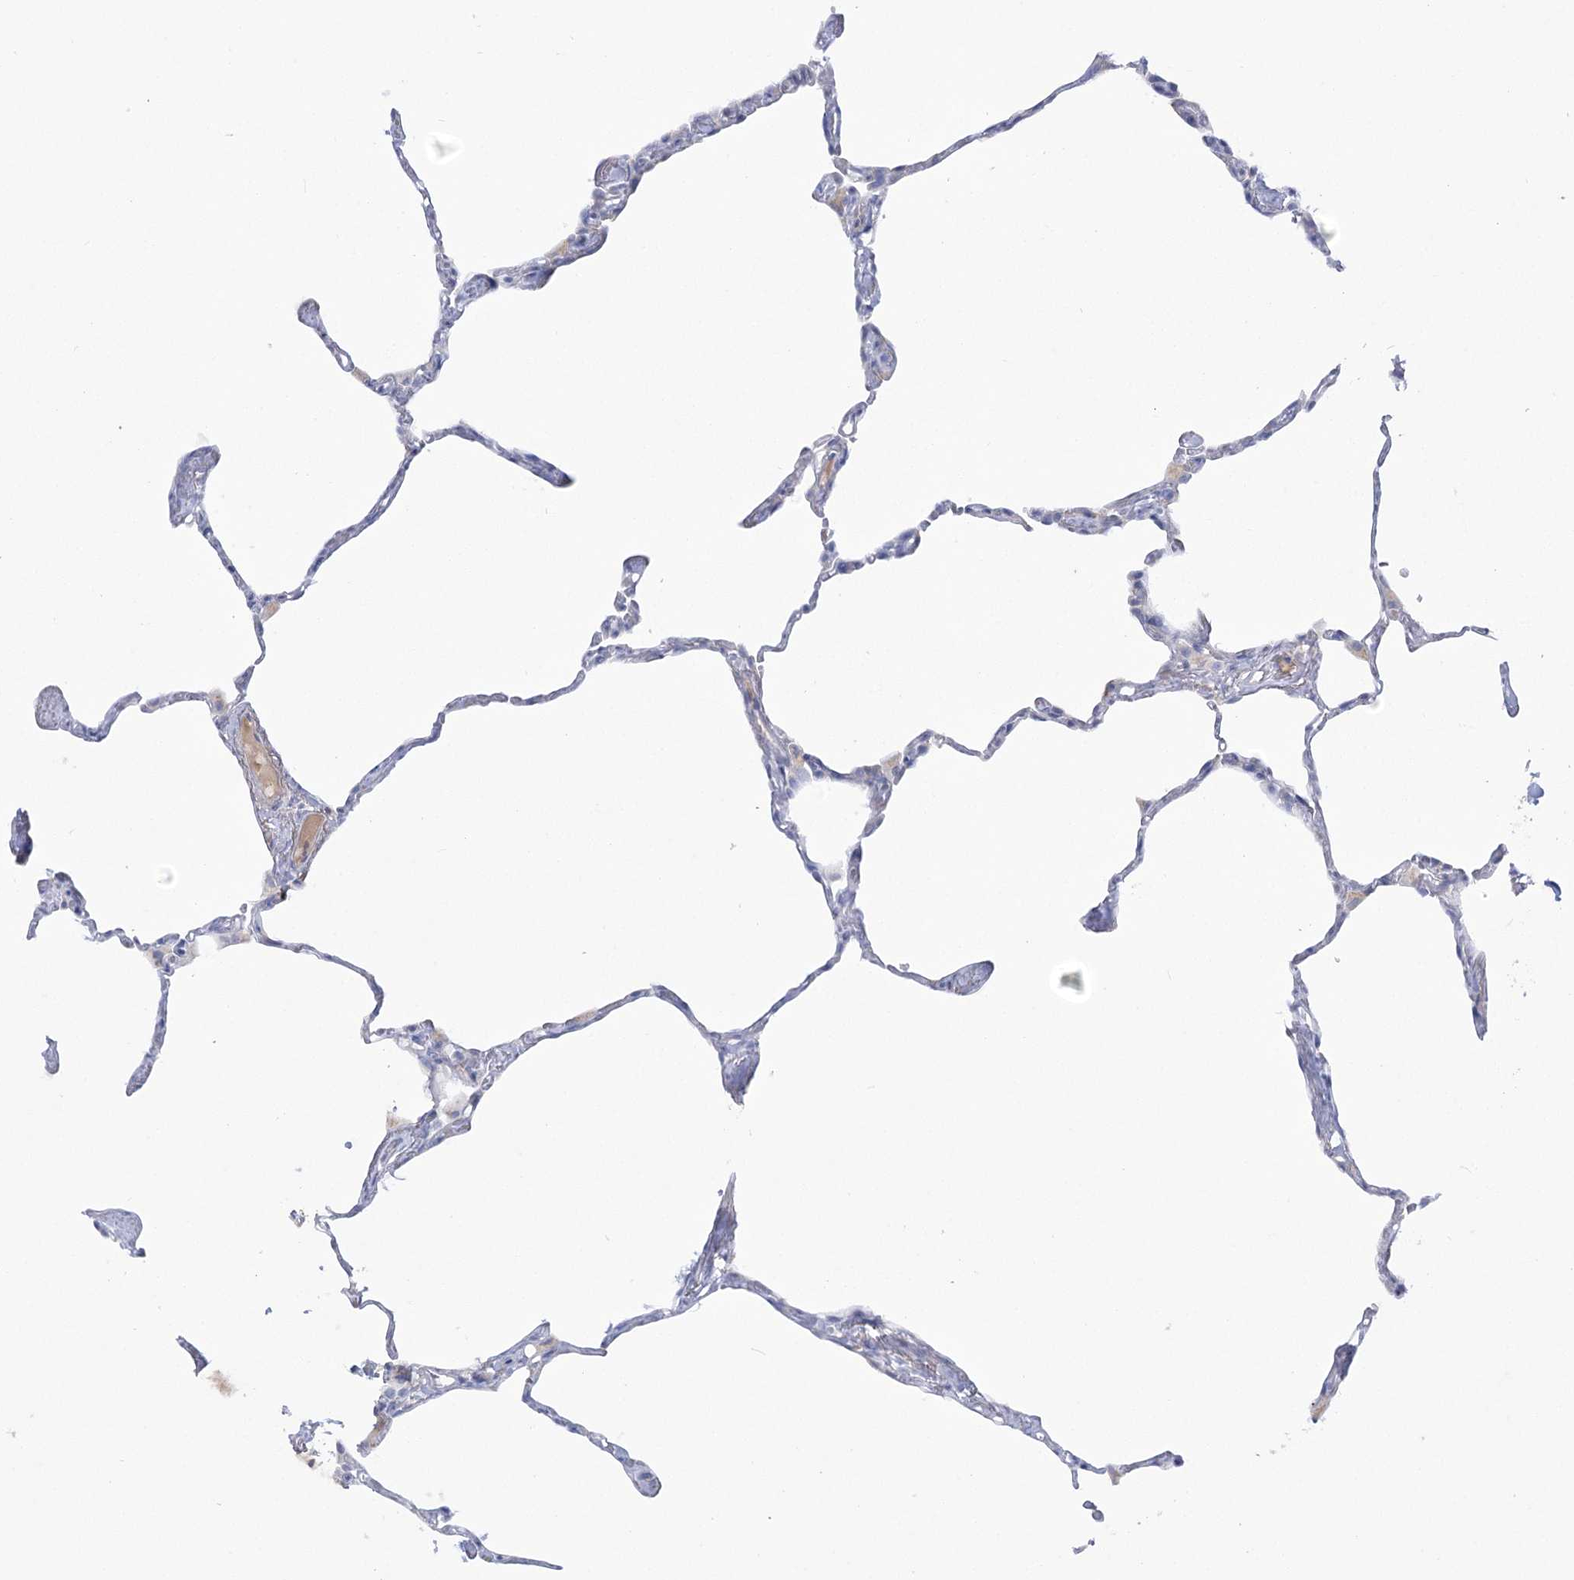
{"staining": {"intensity": "negative", "quantity": "none", "location": "none"}, "tissue": "lung", "cell_type": "Alveolar cells", "image_type": "normal", "snomed": [{"axis": "morphology", "description": "Normal tissue, NOS"}, {"axis": "topography", "description": "Lung"}], "caption": "A high-resolution photomicrograph shows immunohistochemistry (IHC) staining of unremarkable lung, which shows no significant staining in alveolar cells.", "gene": "GBF1", "patient": {"sex": "male", "age": 65}}